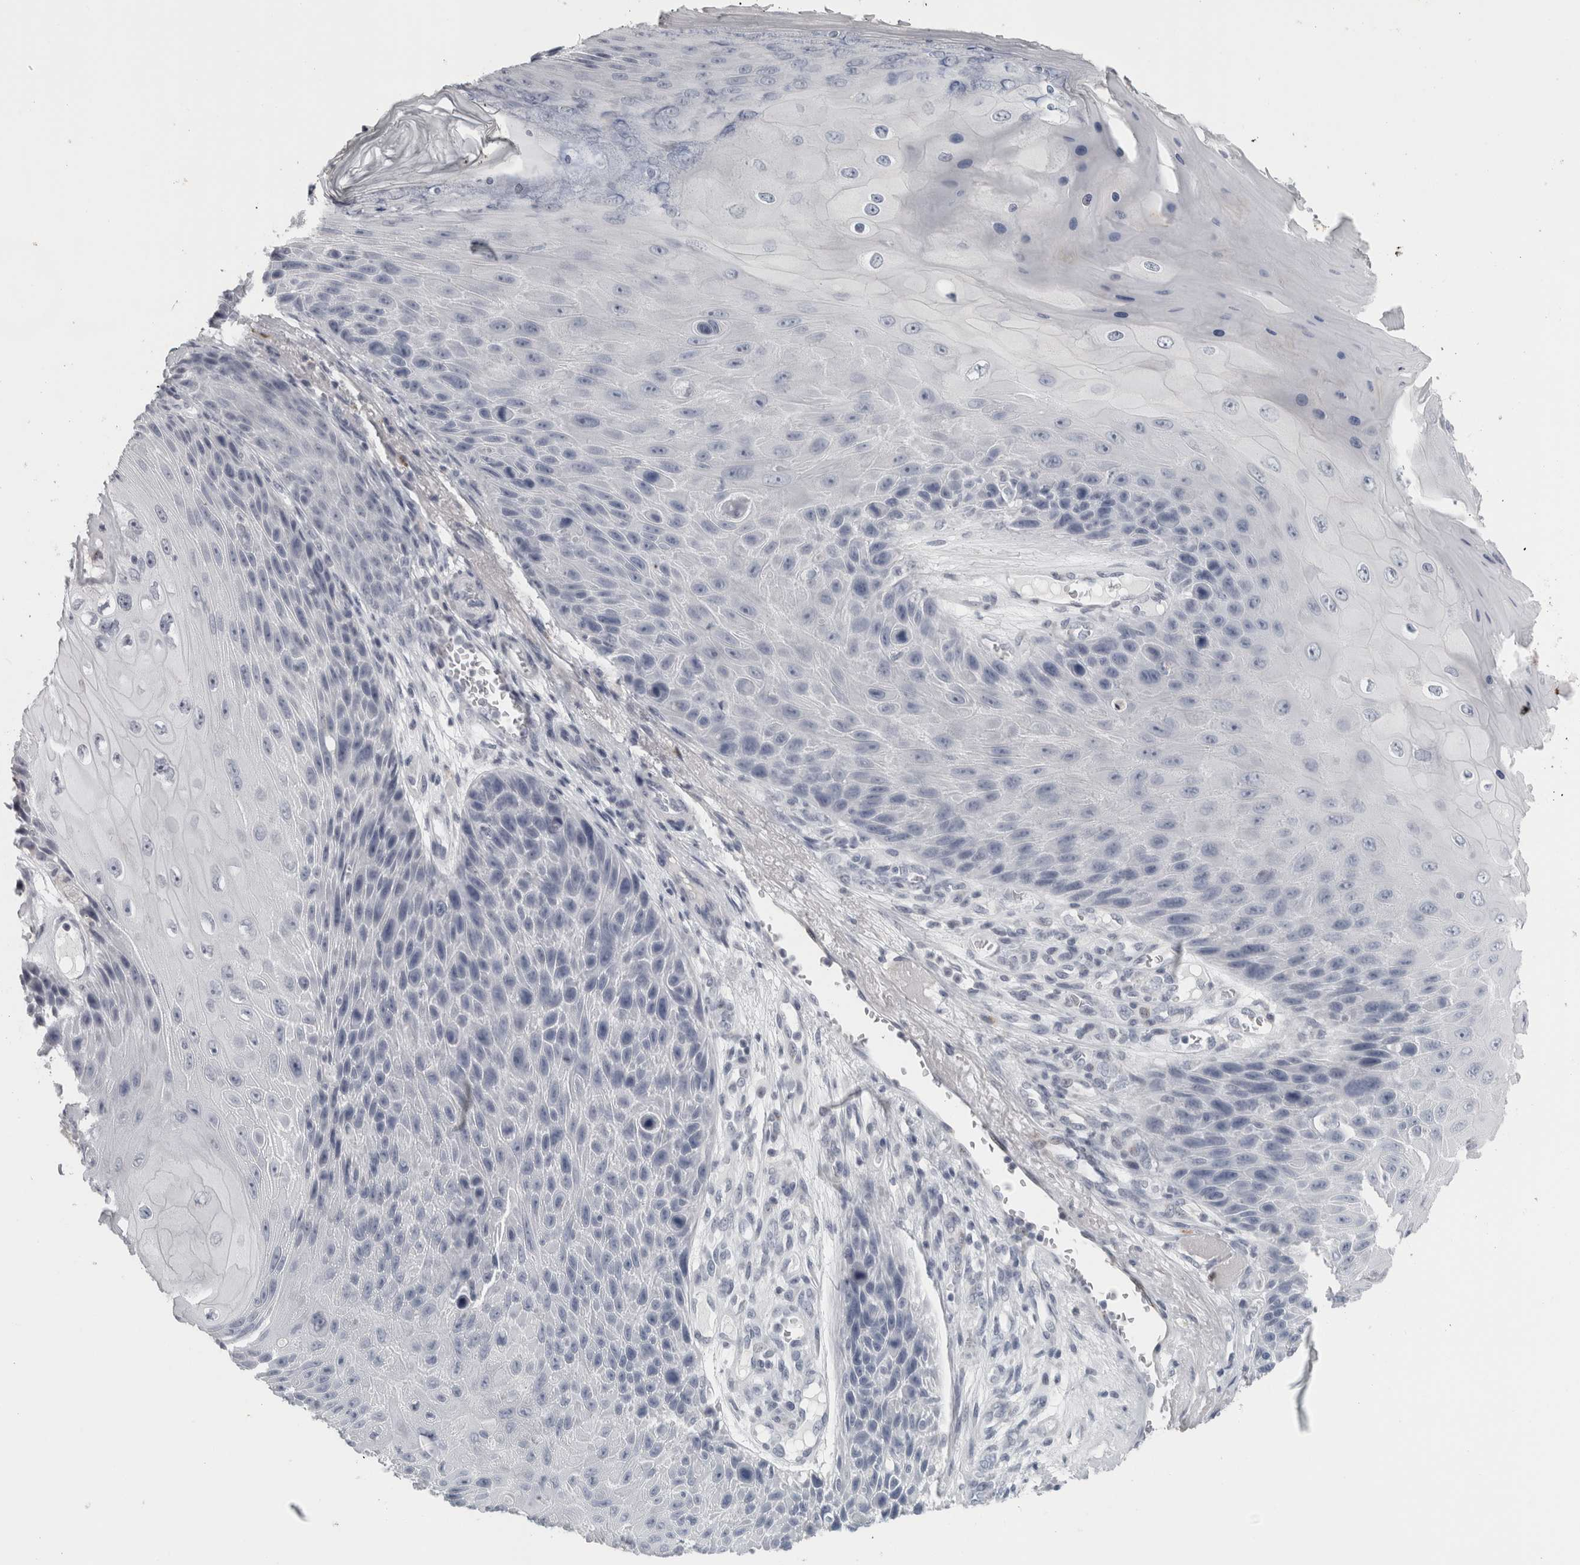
{"staining": {"intensity": "negative", "quantity": "none", "location": "none"}, "tissue": "skin cancer", "cell_type": "Tumor cells", "image_type": "cancer", "snomed": [{"axis": "morphology", "description": "Squamous cell carcinoma, NOS"}, {"axis": "topography", "description": "Skin"}], "caption": "Tumor cells show no significant protein staining in skin squamous cell carcinoma. The staining was performed using DAB (3,3'-diaminobenzidine) to visualize the protein expression in brown, while the nuclei were stained in blue with hematoxylin (Magnification: 20x).", "gene": "CPE", "patient": {"sex": "female", "age": 88}}